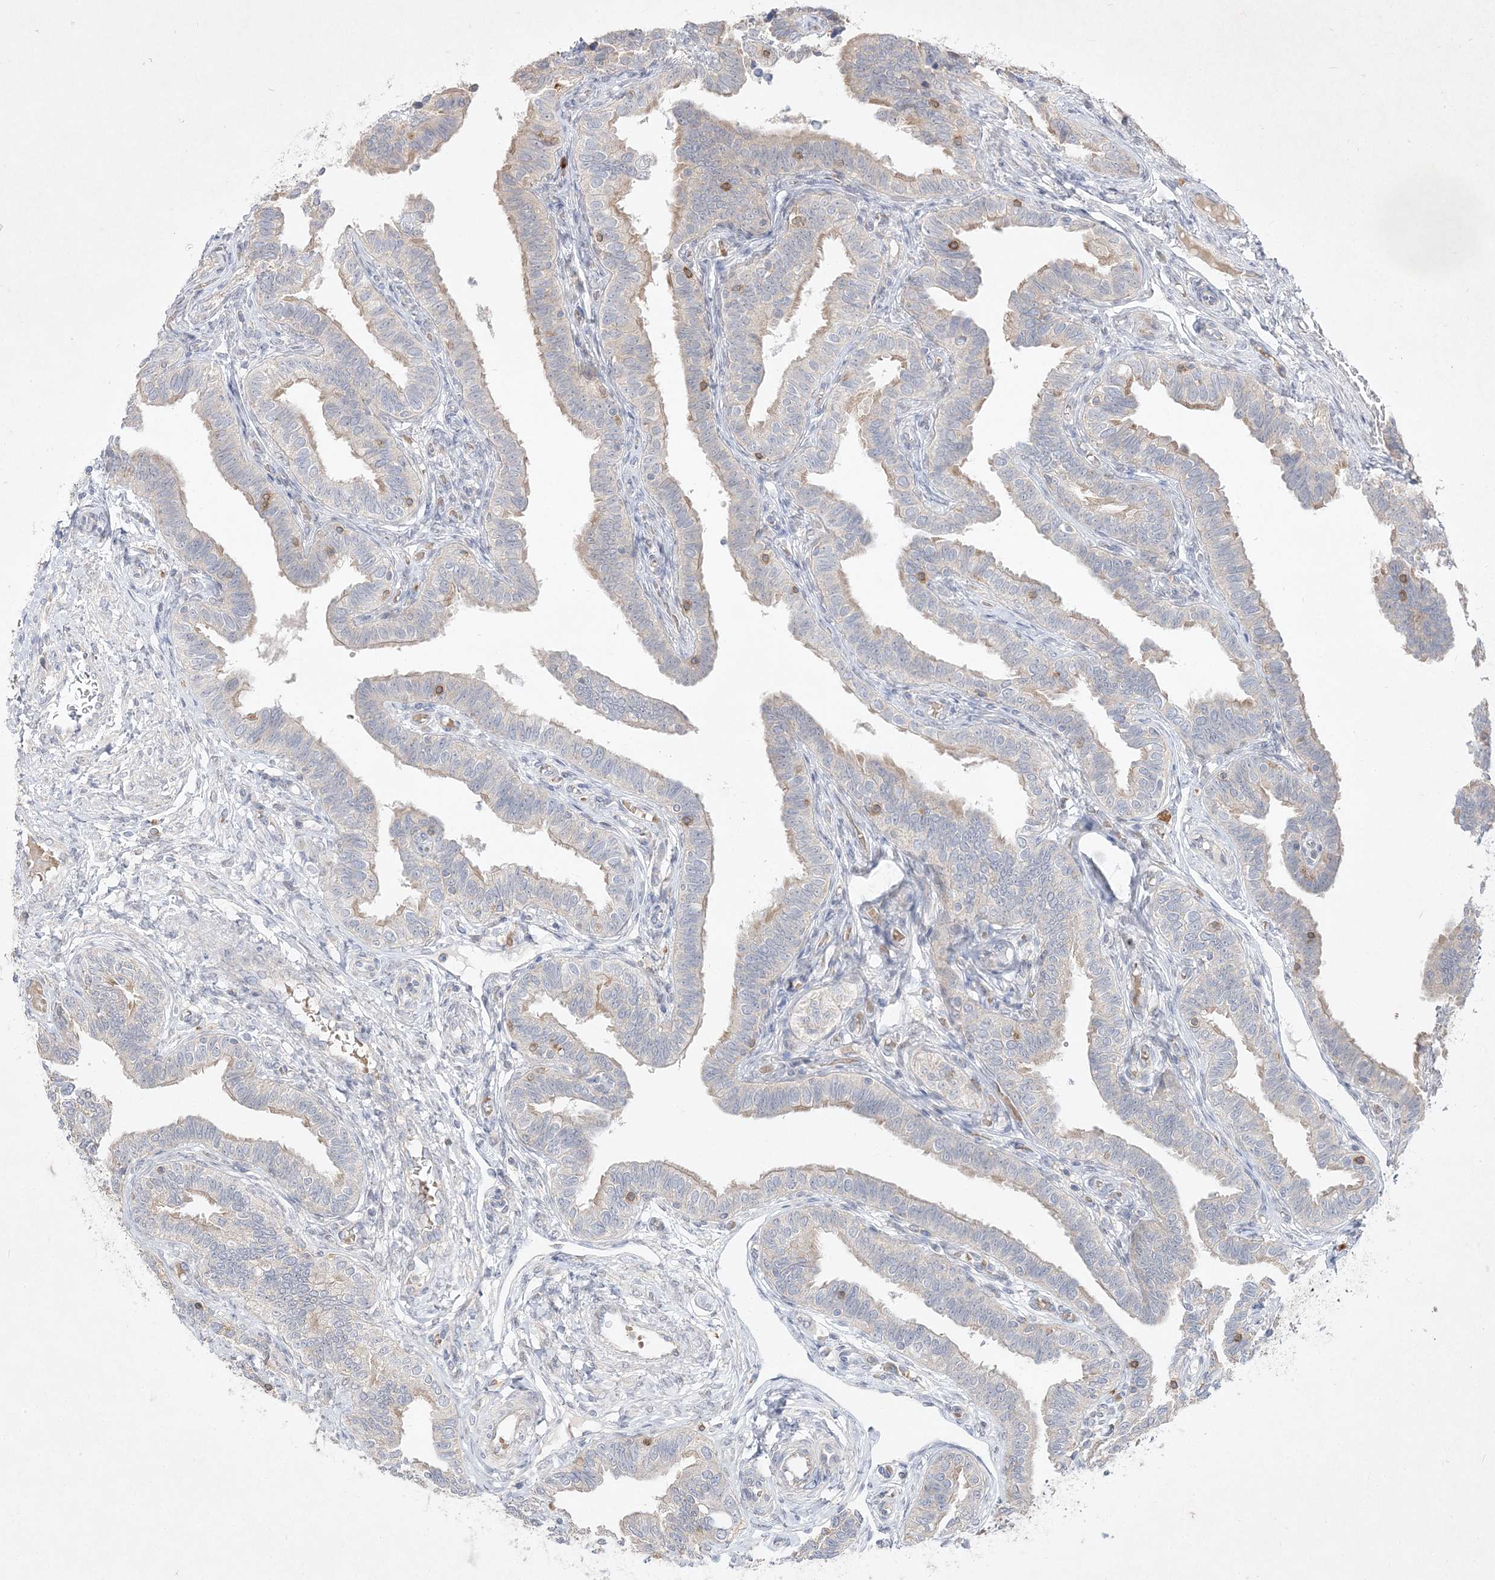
{"staining": {"intensity": "moderate", "quantity": "<25%", "location": "cytoplasmic/membranous"}, "tissue": "fallopian tube", "cell_type": "Glandular cells", "image_type": "normal", "snomed": [{"axis": "morphology", "description": "Normal tissue, NOS"}, {"axis": "topography", "description": "Fallopian tube"}], "caption": "This image reveals immunohistochemistry (IHC) staining of unremarkable fallopian tube, with low moderate cytoplasmic/membranous staining in about <25% of glandular cells.", "gene": "CLNK", "patient": {"sex": "female", "age": 39}}